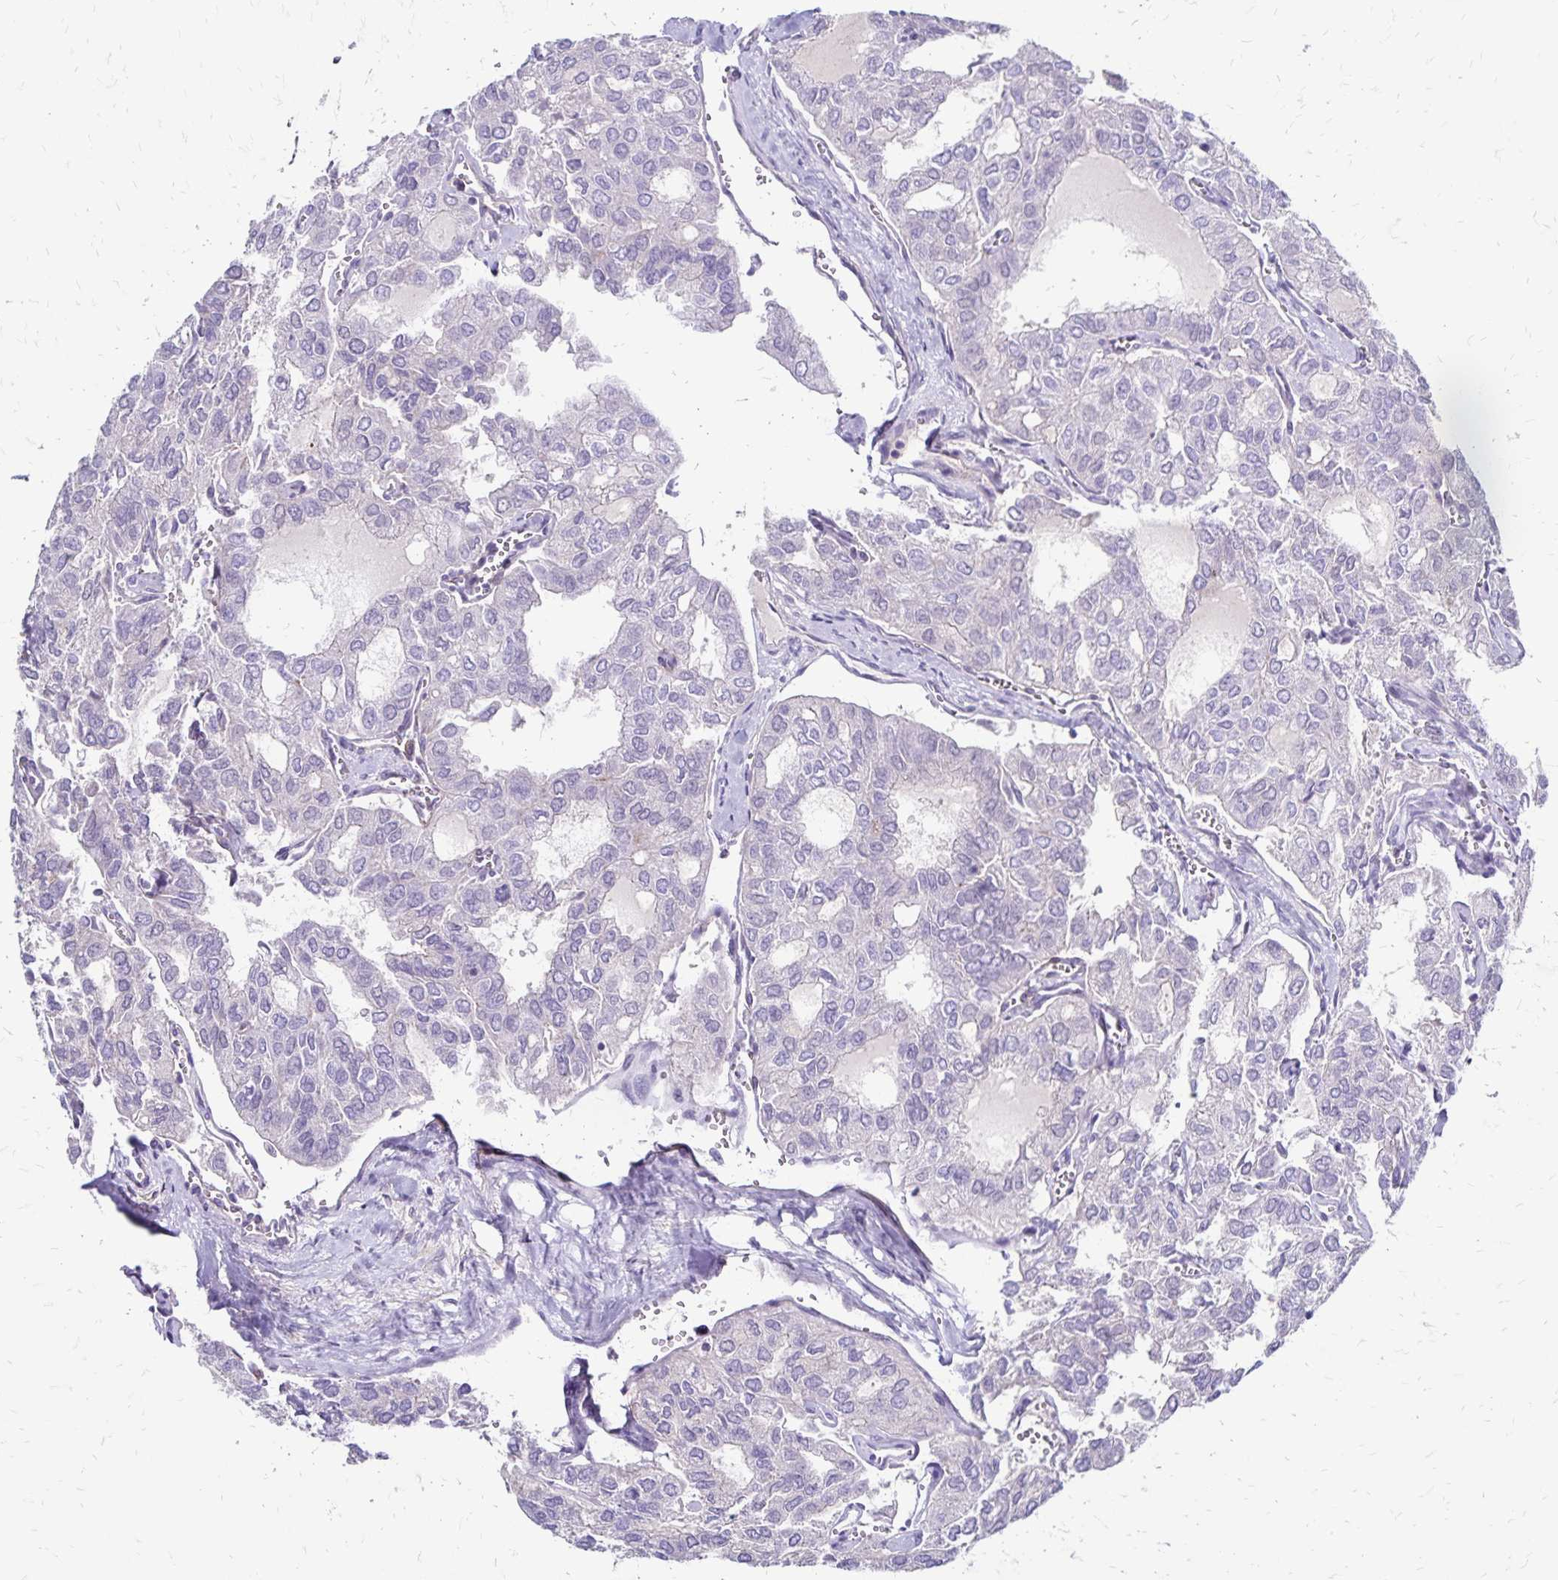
{"staining": {"intensity": "negative", "quantity": "none", "location": "none"}, "tissue": "thyroid cancer", "cell_type": "Tumor cells", "image_type": "cancer", "snomed": [{"axis": "morphology", "description": "Follicular adenoma carcinoma, NOS"}, {"axis": "topography", "description": "Thyroid gland"}], "caption": "A photomicrograph of human thyroid follicular adenoma carcinoma is negative for staining in tumor cells.", "gene": "TNS3", "patient": {"sex": "male", "age": 75}}